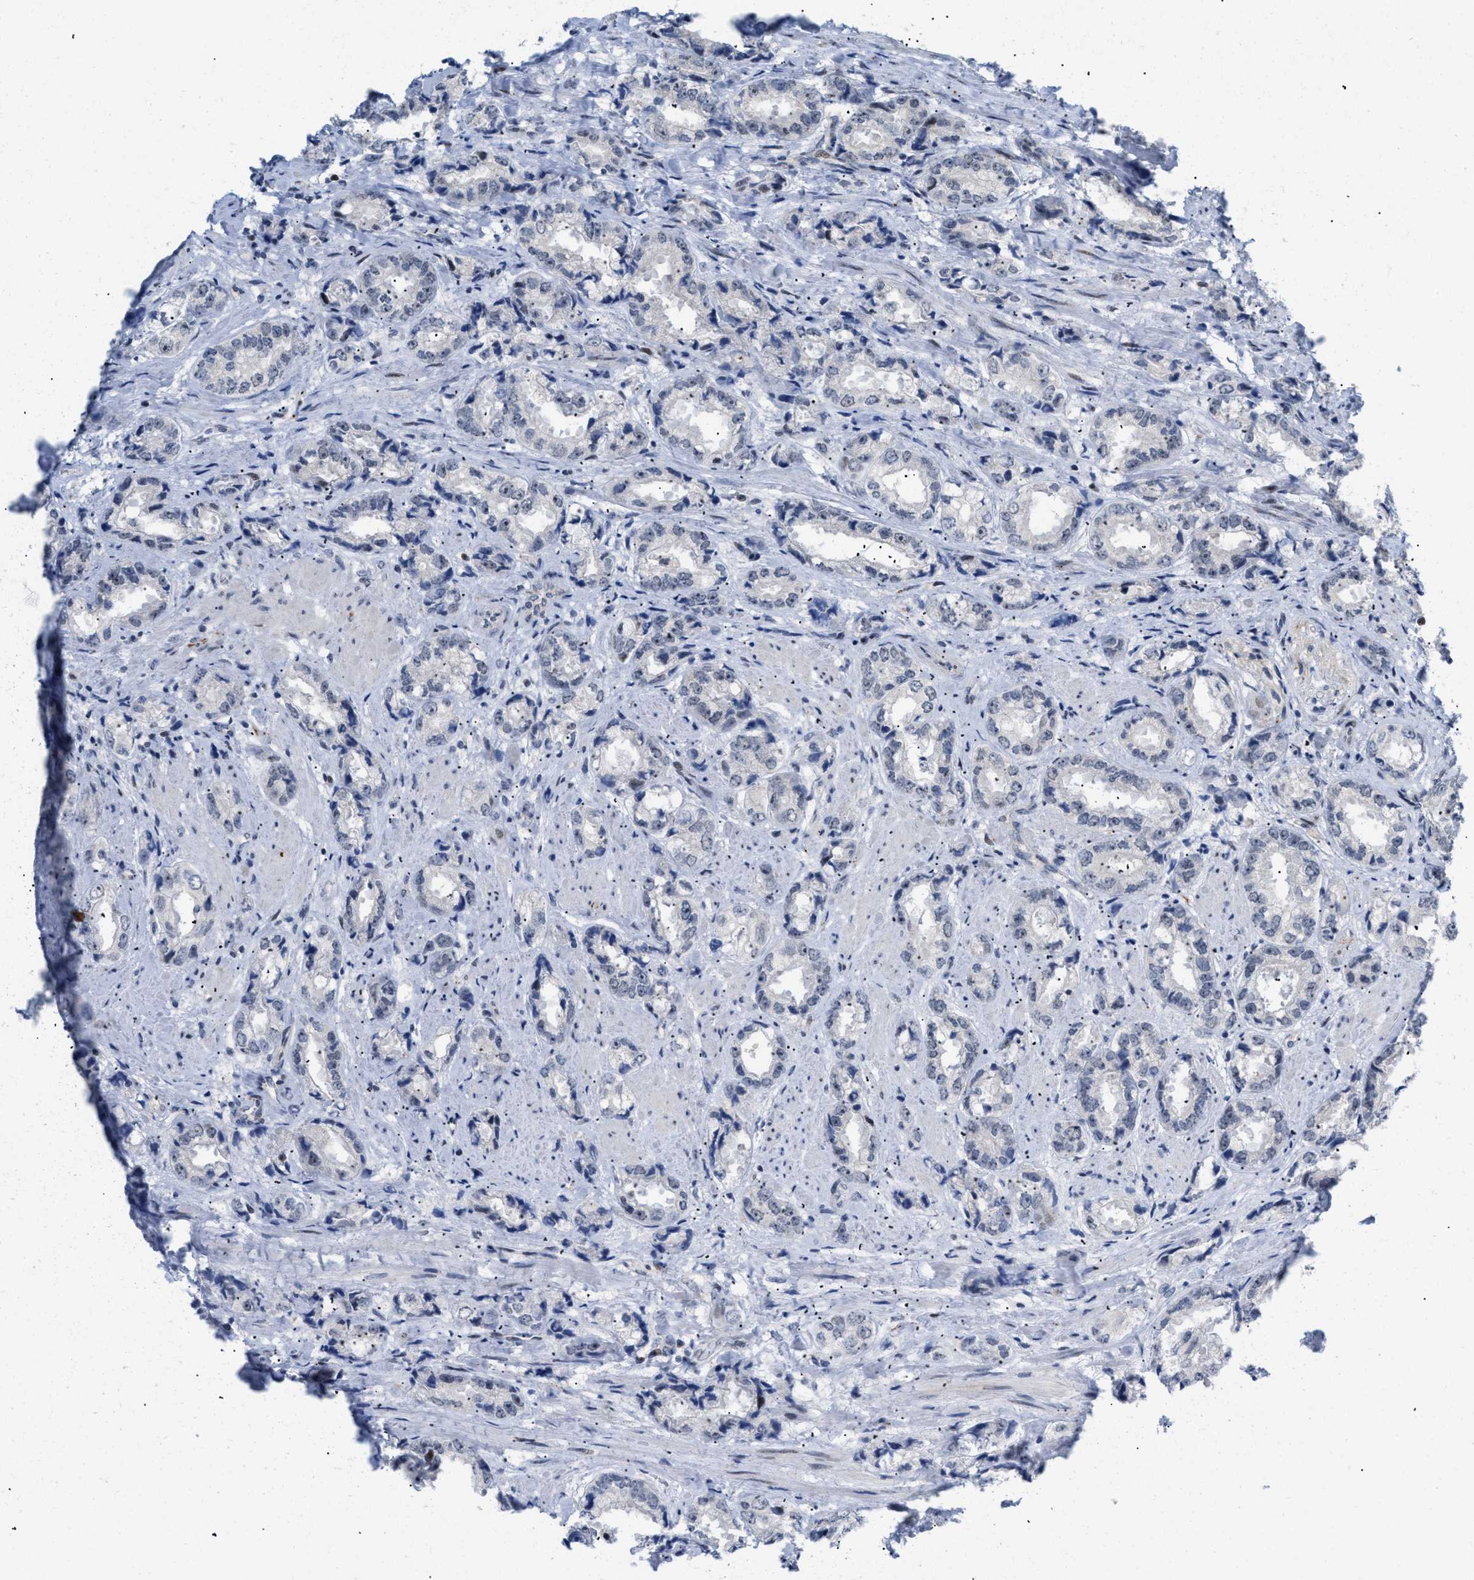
{"staining": {"intensity": "negative", "quantity": "none", "location": "none"}, "tissue": "prostate cancer", "cell_type": "Tumor cells", "image_type": "cancer", "snomed": [{"axis": "morphology", "description": "Adenocarcinoma, High grade"}, {"axis": "topography", "description": "Prostate"}], "caption": "Tumor cells are negative for brown protein staining in prostate cancer (adenocarcinoma (high-grade)).", "gene": "MED1", "patient": {"sex": "male", "age": 61}}